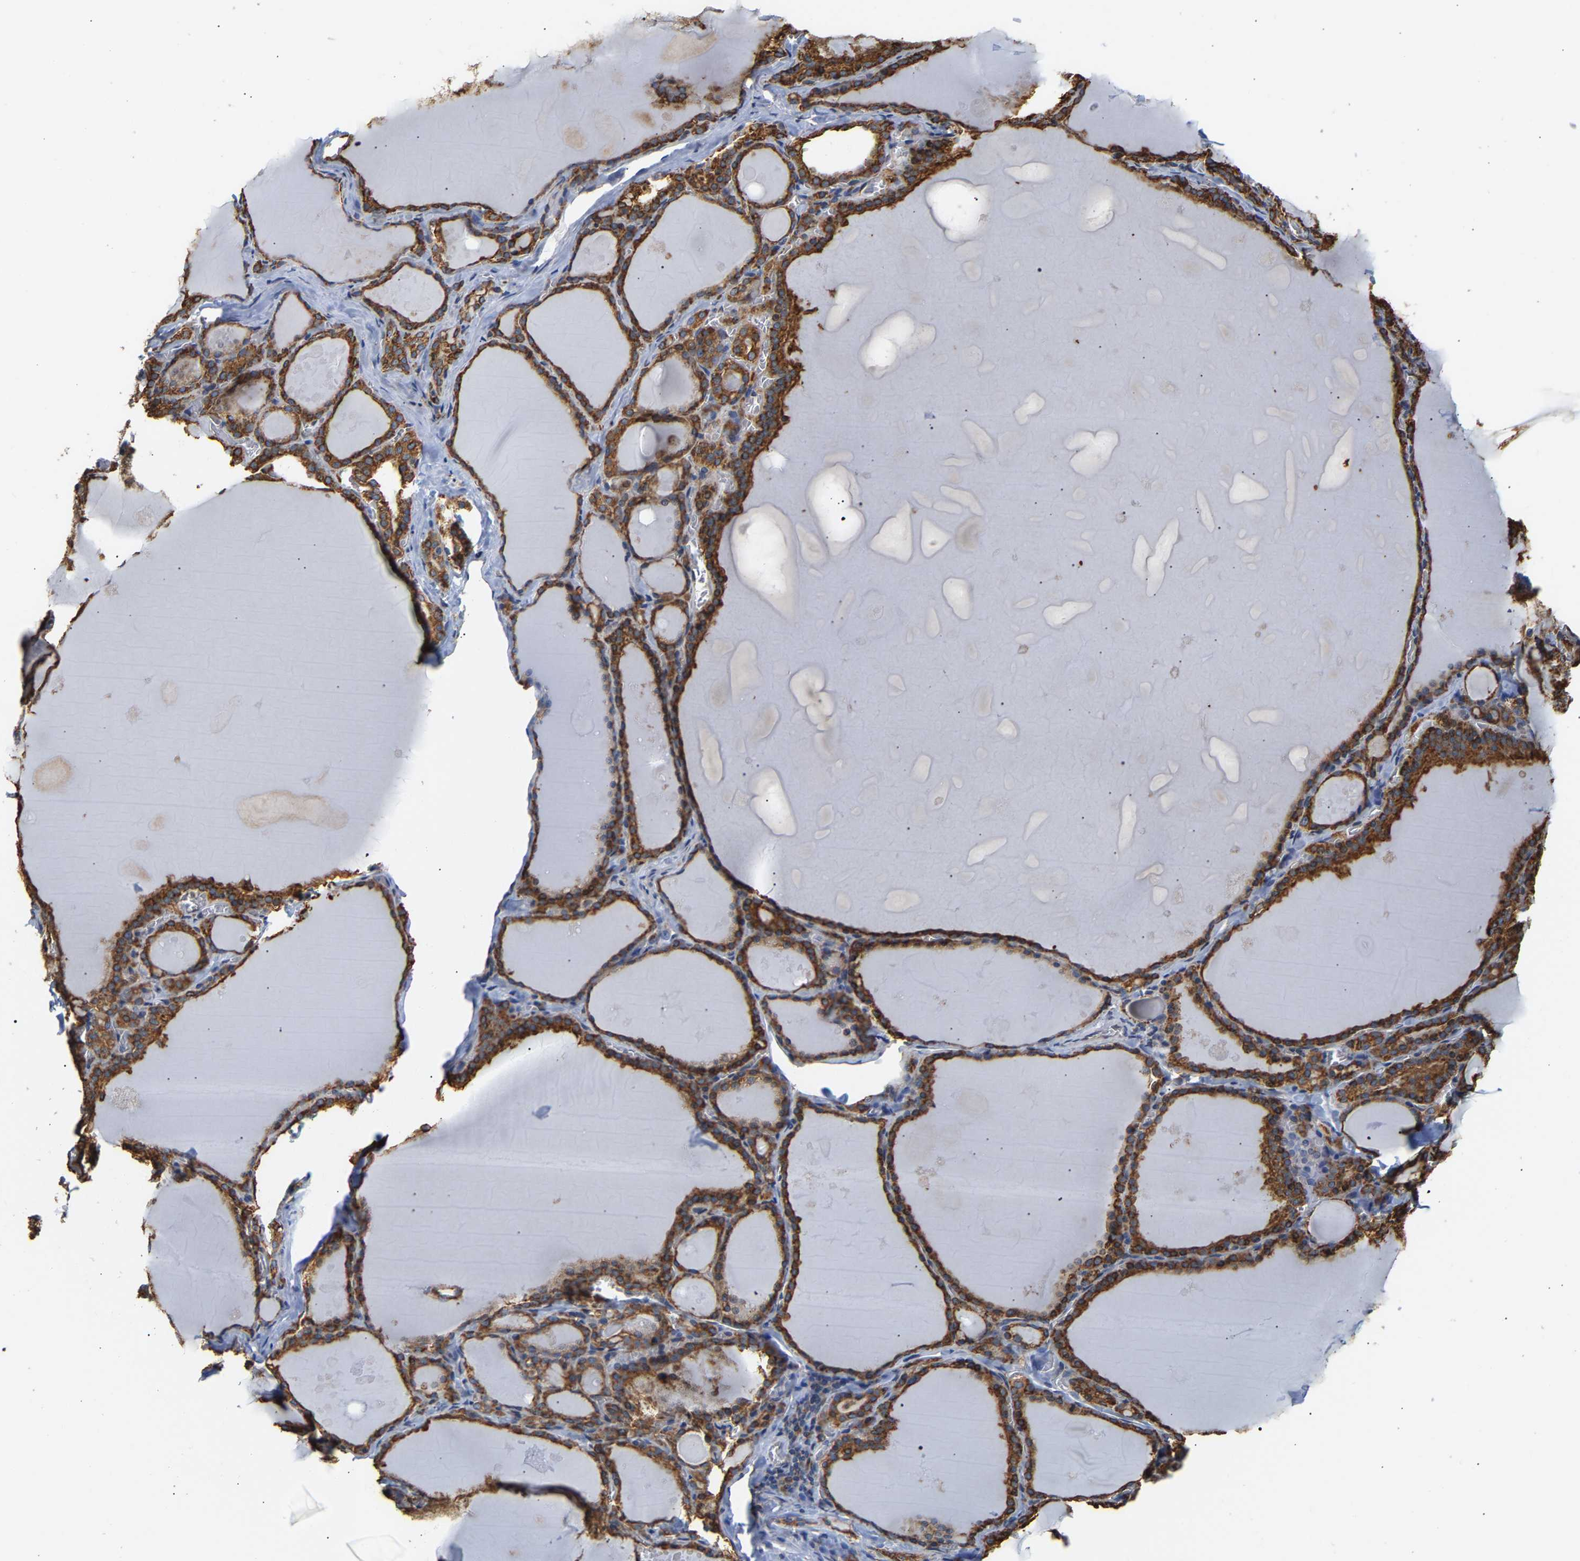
{"staining": {"intensity": "strong", "quantity": ">75%", "location": "cytoplasmic/membranous"}, "tissue": "thyroid gland", "cell_type": "Glandular cells", "image_type": "normal", "snomed": [{"axis": "morphology", "description": "Normal tissue, NOS"}, {"axis": "topography", "description": "Thyroid gland"}], "caption": "Immunohistochemistry (IHC) micrograph of normal thyroid gland: thyroid gland stained using immunohistochemistry (IHC) demonstrates high levels of strong protein expression localized specifically in the cytoplasmic/membranous of glandular cells, appearing as a cytoplasmic/membranous brown color.", "gene": "ARAP1", "patient": {"sex": "male", "age": 56}}